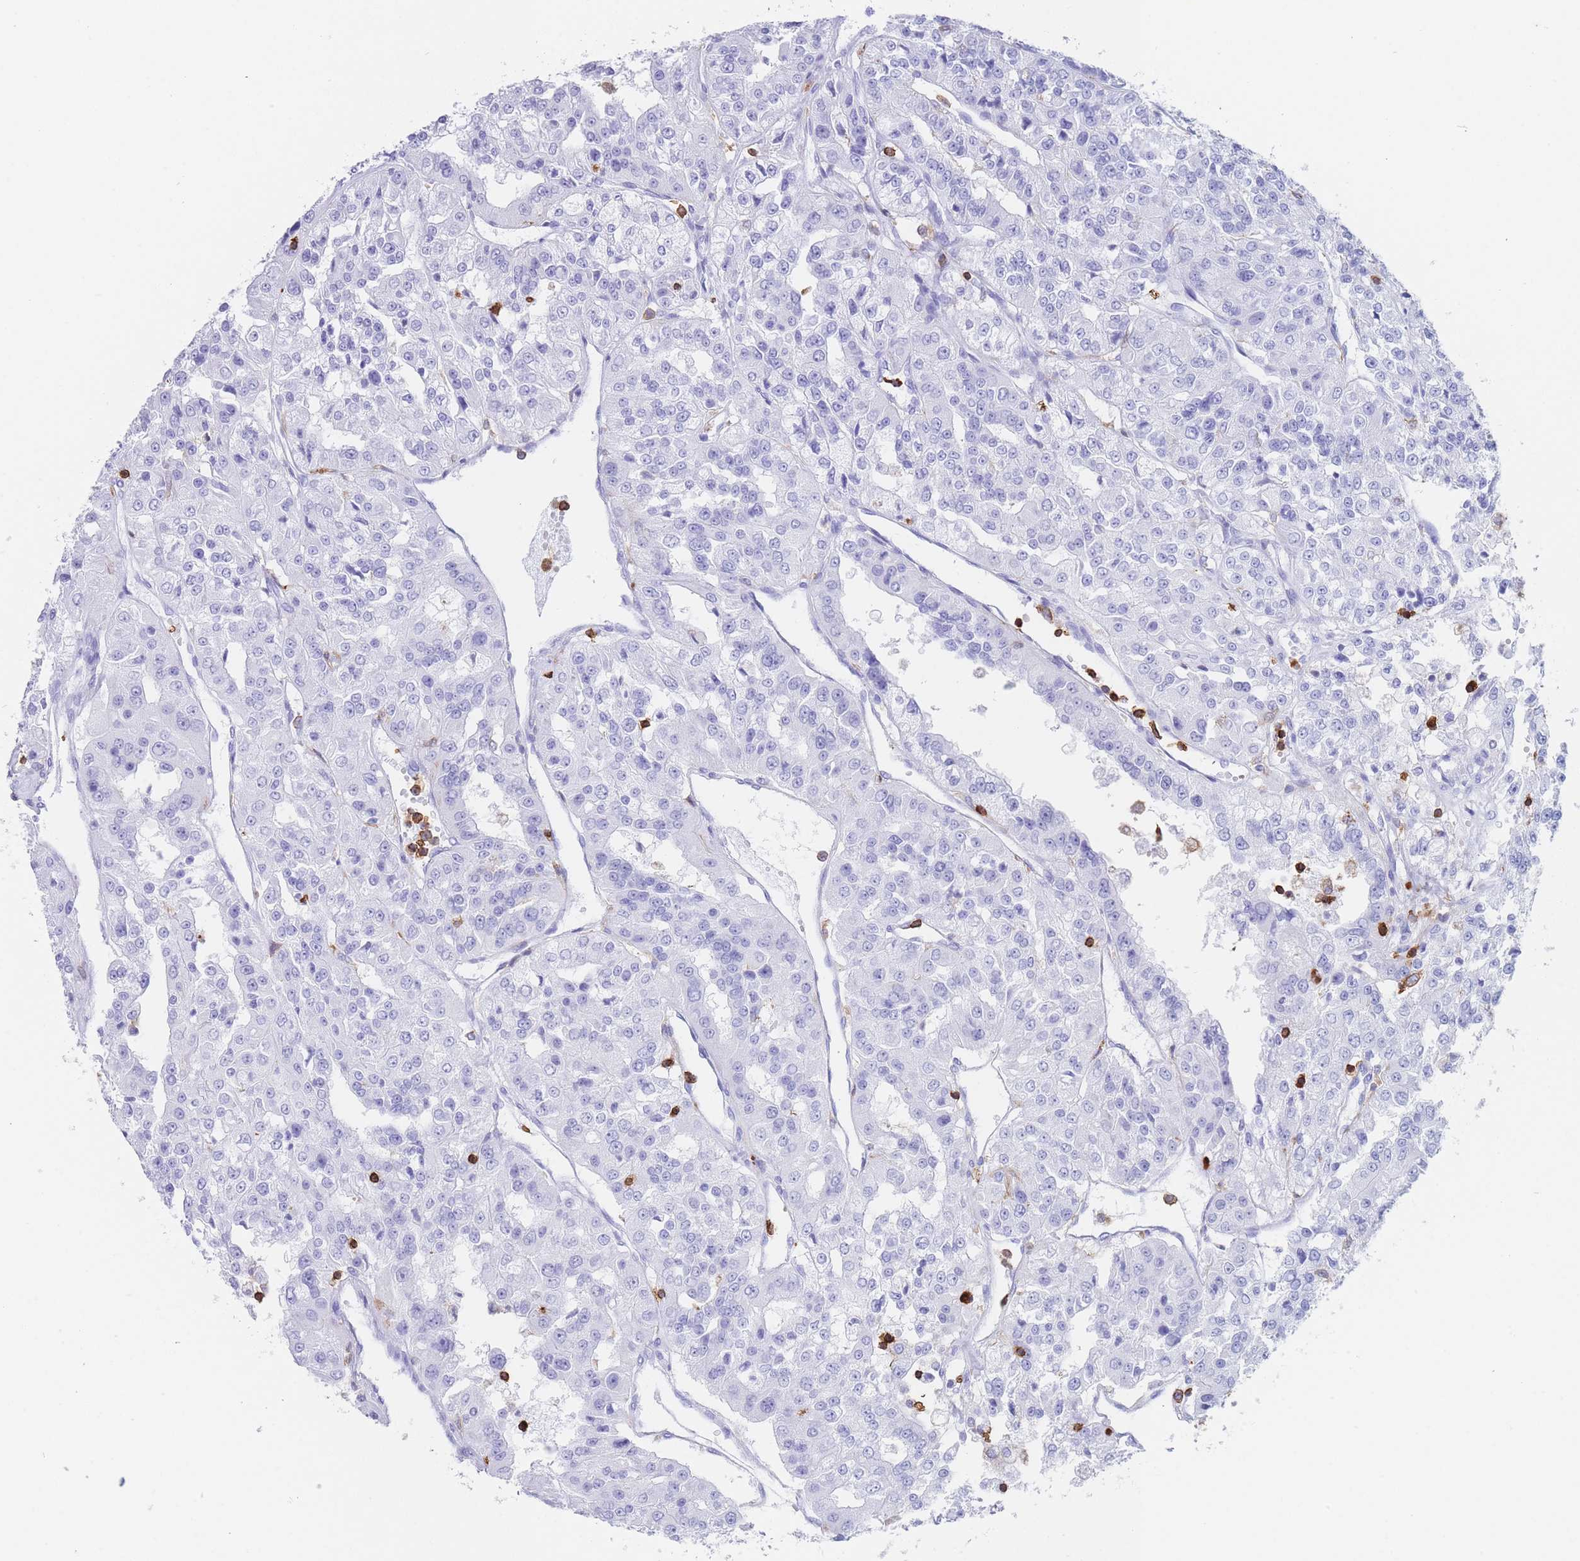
{"staining": {"intensity": "negative", "quantity": "none", "location": "none"}, "tissue": "renal cancer", "cell_type": "Tumor cells", "image_type": "cancer", "snomed": [{"axis": "morphology", "description": "Adenocarcinoma, NOS"}, {"axis": "topography", "description": "Kidney"}], "caption": "Adenocarcinoma (renal) was stained to show a protein in brown. There is no significant positivity in tumor cells.", "gene": "CORO1A", "patient": {"sex": "female", "age": 63}}